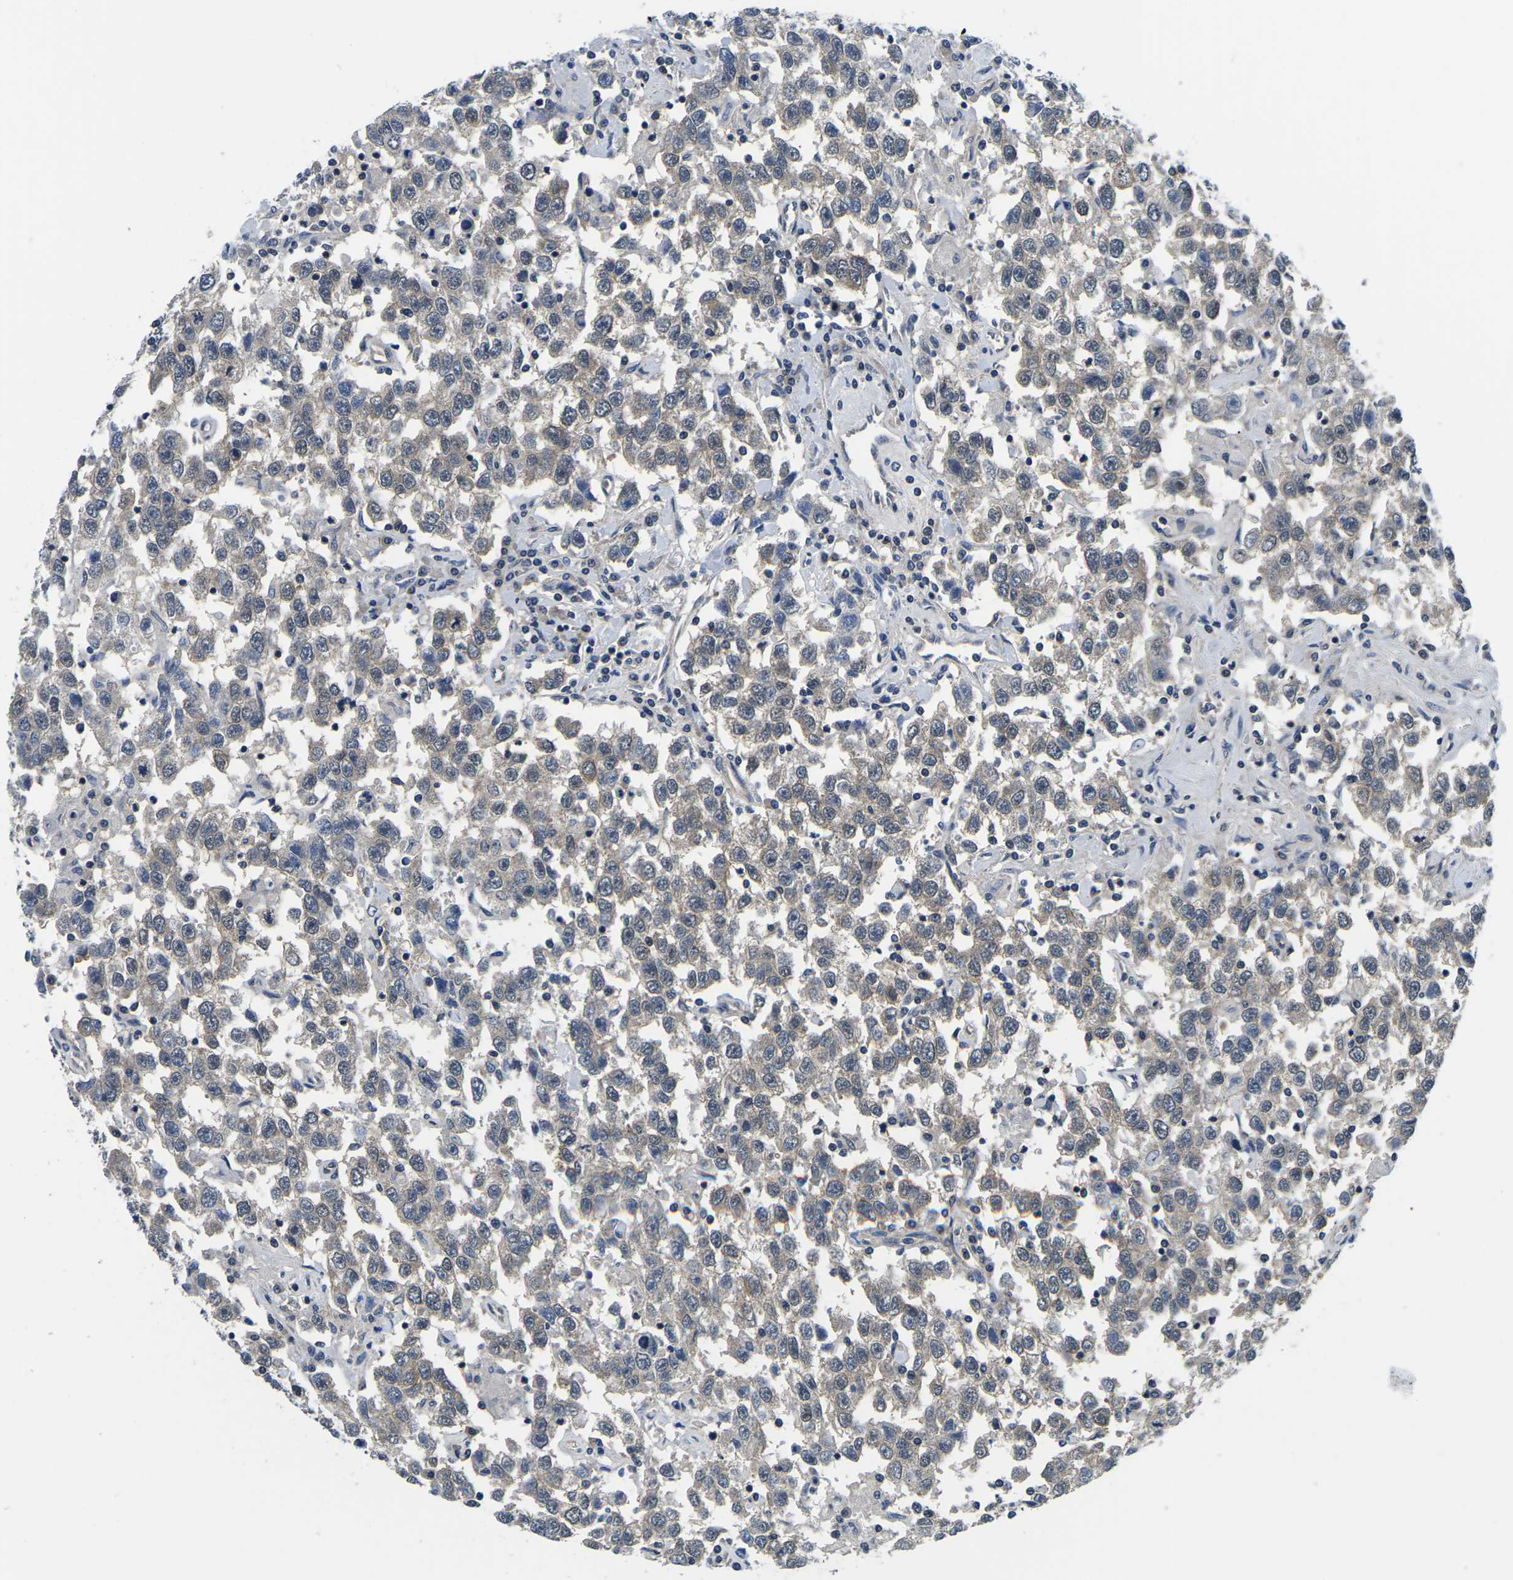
{"staining": {"intensity": "weak", "quantity": ">75%", "location": "cytoplasmic/membranous"}, "tissue": "testis cancer", "cell_type": "Tumor cells", "image_type": "cancer", "snomed": [{"axis": "morphology", "description": "Seminoma, NOS"}, {"axis": "topography", "description": "Testis"}], "caption": "High-magnification brightfield microscopy of testis cancer stained with DAB (brown) and counterstained with hematoxylin (blue). tumor cells exhibit weak cytoplasmic/membranous positivity is seen in about>75% of cells. (brown staining indicates protein expression, while blue staining denotes nuclei).", "gene": "GSK3B", "patient": {"sex": "male", "age": 41}}